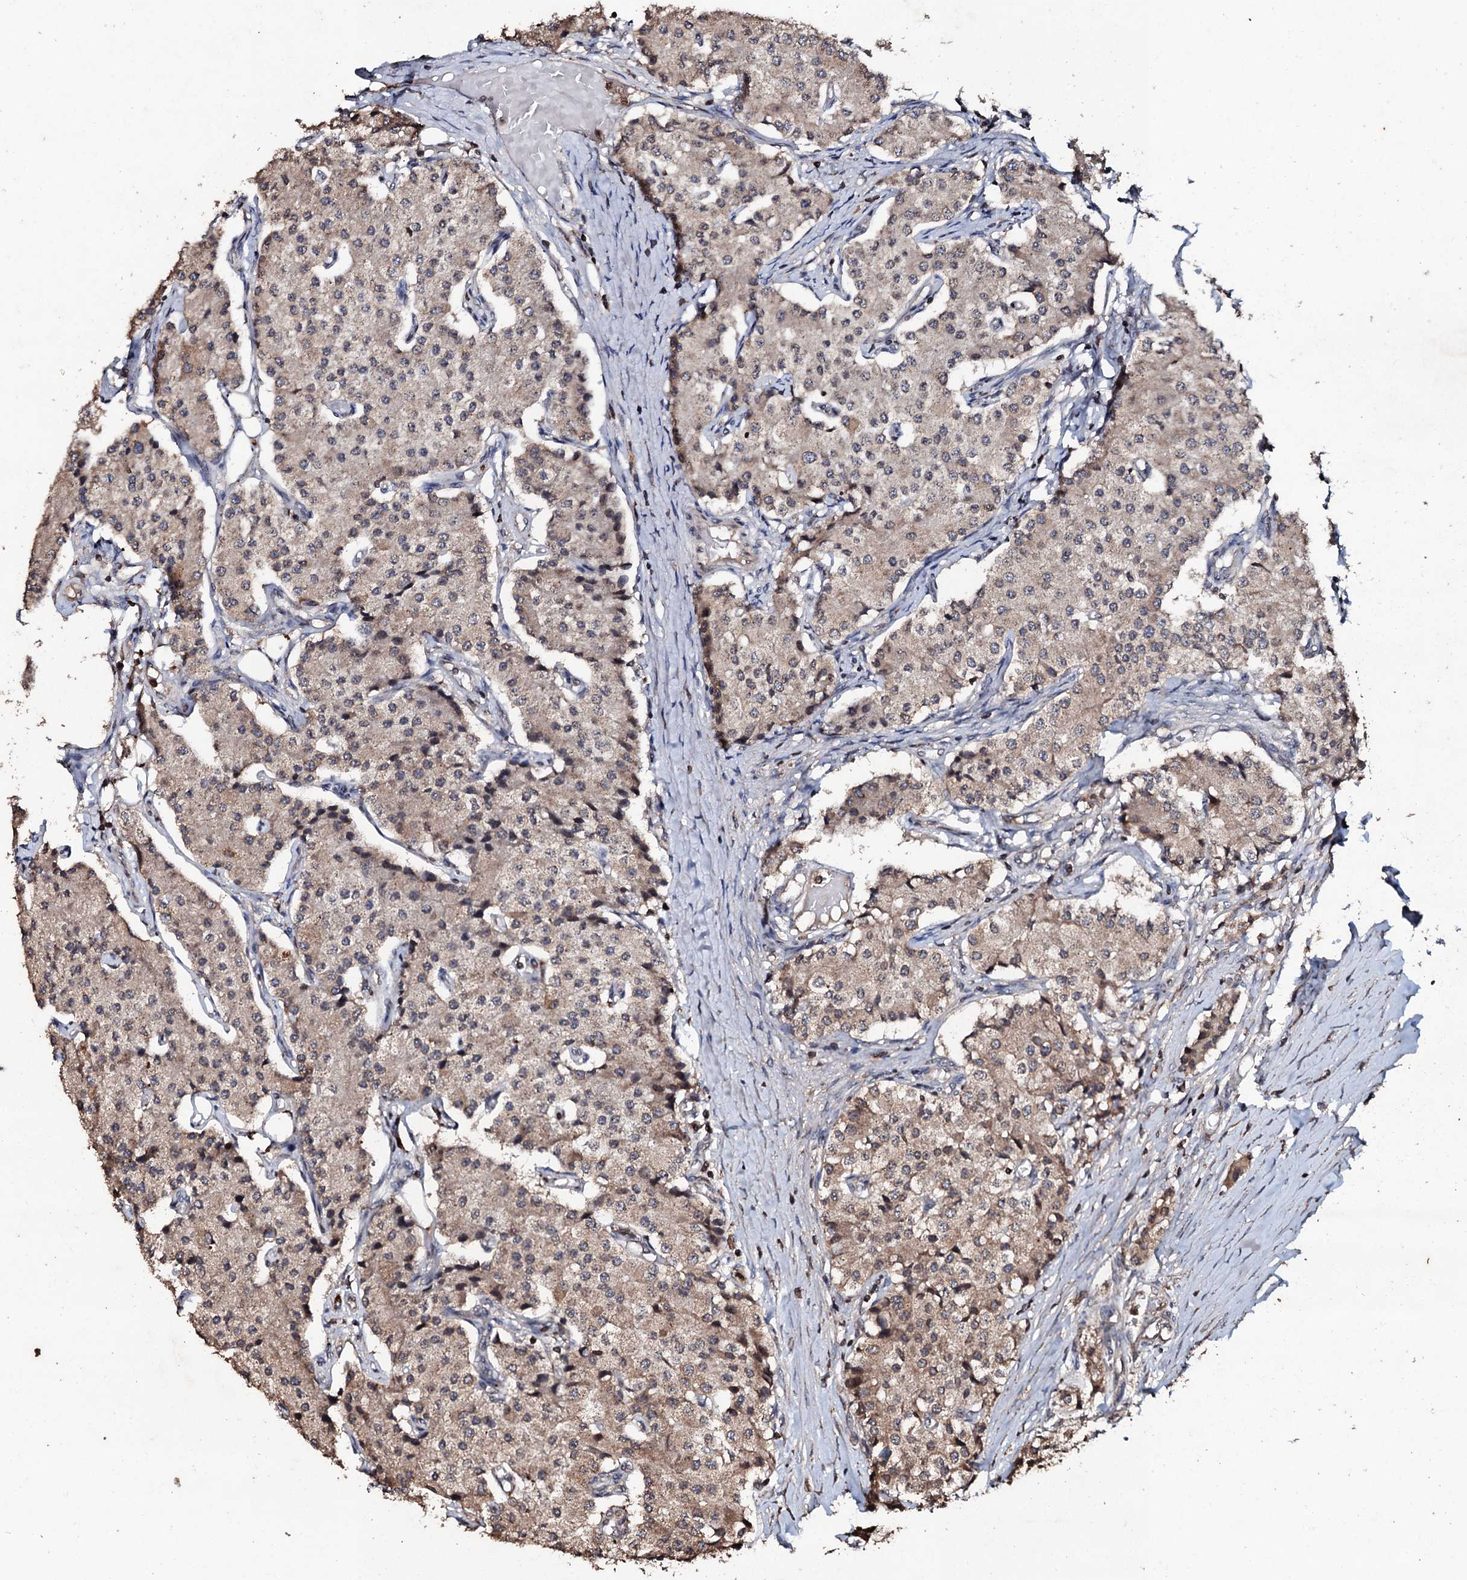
{"staining": {"intensity": "moderate", "quantity": ">75%", "location": "cytoplasmic/membranous"}, "tissue": "carcinoid", "cell_type": "Tumor cells", "image_type": "cancer", "snomed": [{"axis": "morphology", "description": "Carcinoid, malignant, NOS"}, {"axis": "topography", "description": "Colon"}], "caption": "Immunohistochemistry (IHC) (DAB (3,3'-diaminobenzidine)) staining of carcinoid (malignant) shows moderate cytoplasmic/membranous protein staining in about >75% of tumor cells.", "gene": "SDHAF2", "patient": {"sex": "female", "age": 52}}